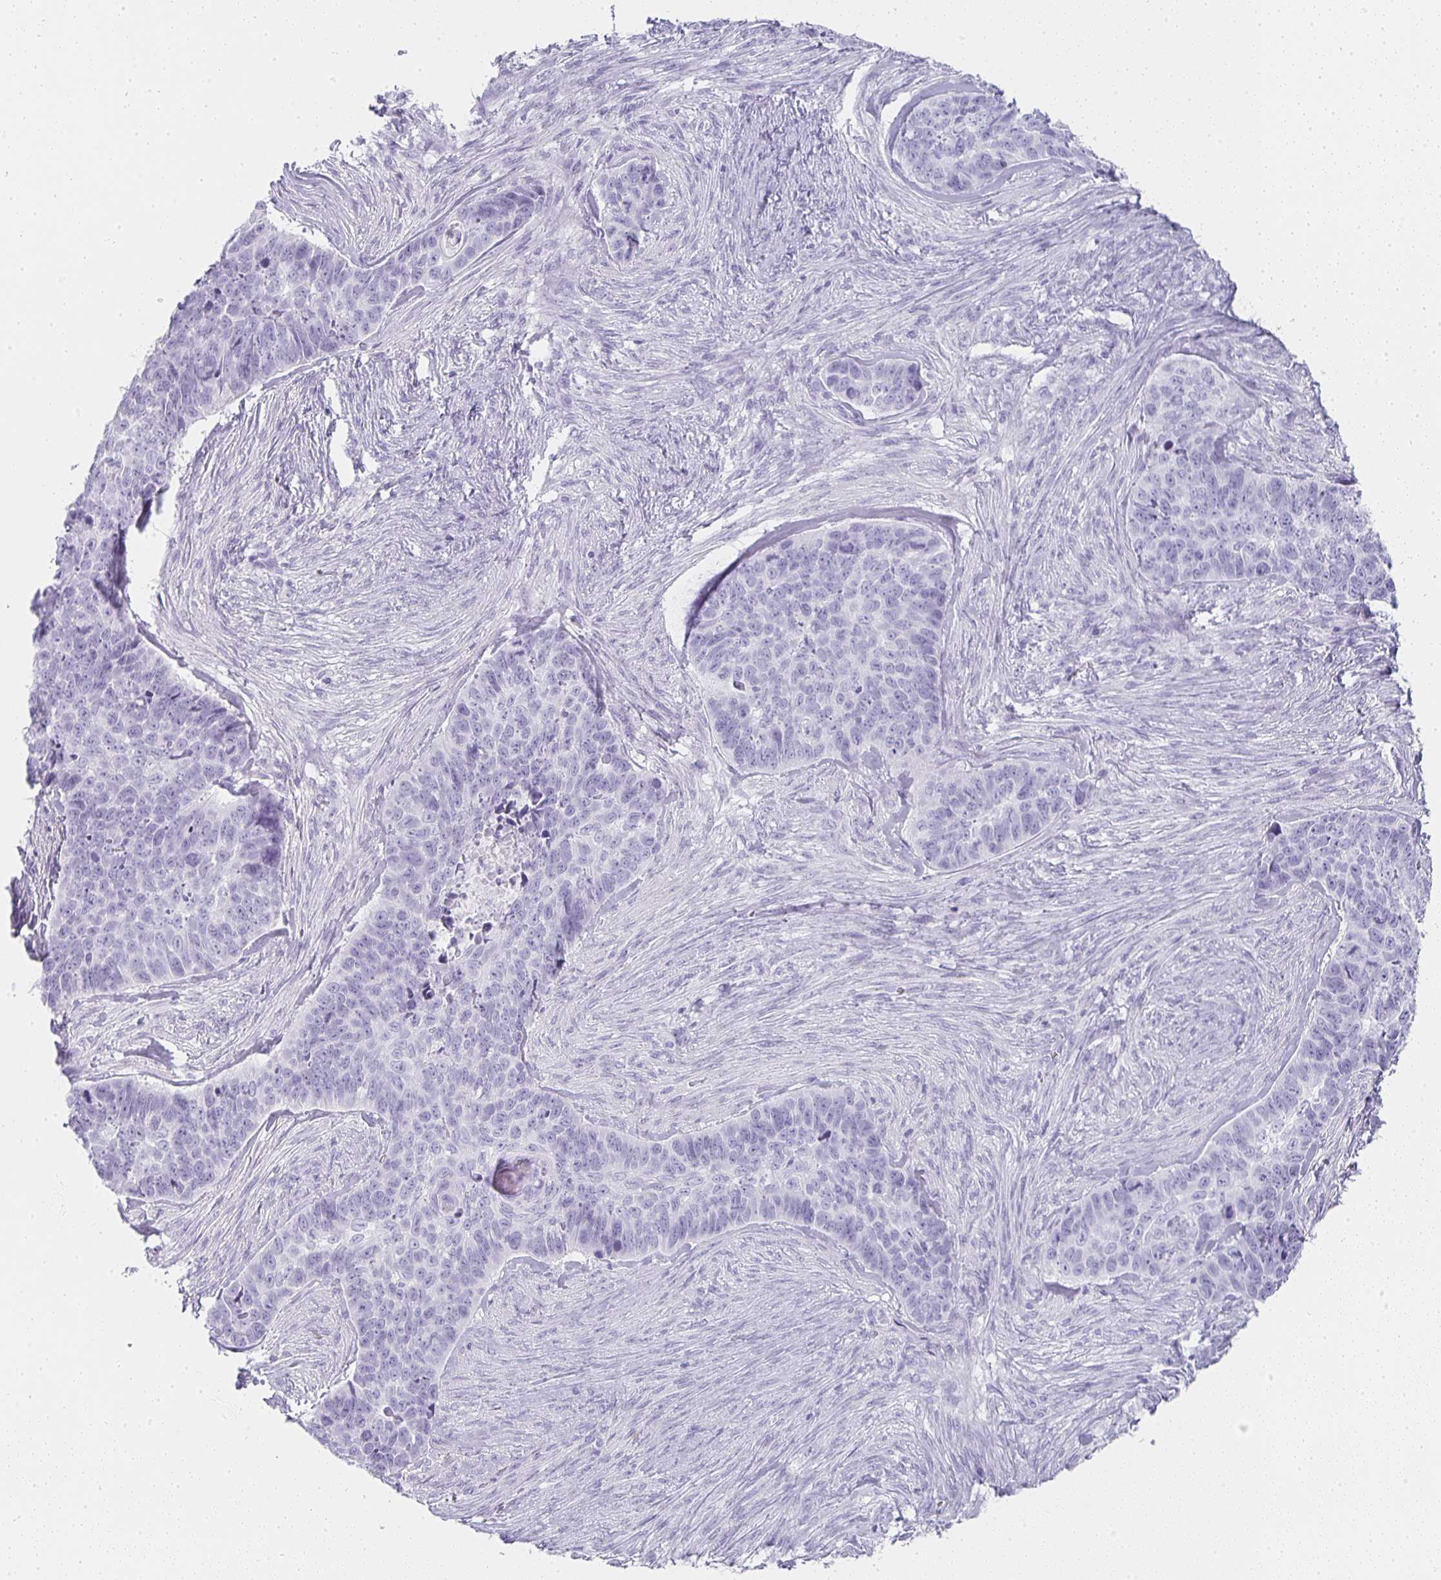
{"staining": {"intensity": "negative", "quantity": "none", "location": "none"}, "tissue": "skin cancer", "cell_type": "Tumor cells", "image_type": "cancer", "snomed": [{"axis": "morphology", "description": "Basal cell carcinoma"}, {"axis": "topography", "description": "Skin"}], "caption": "IHC of human skin basal cell carcinoma displays no positivity in tumor cells.", "gene": "TPSD1", "patient": {"sex": "female", "age": 82}}